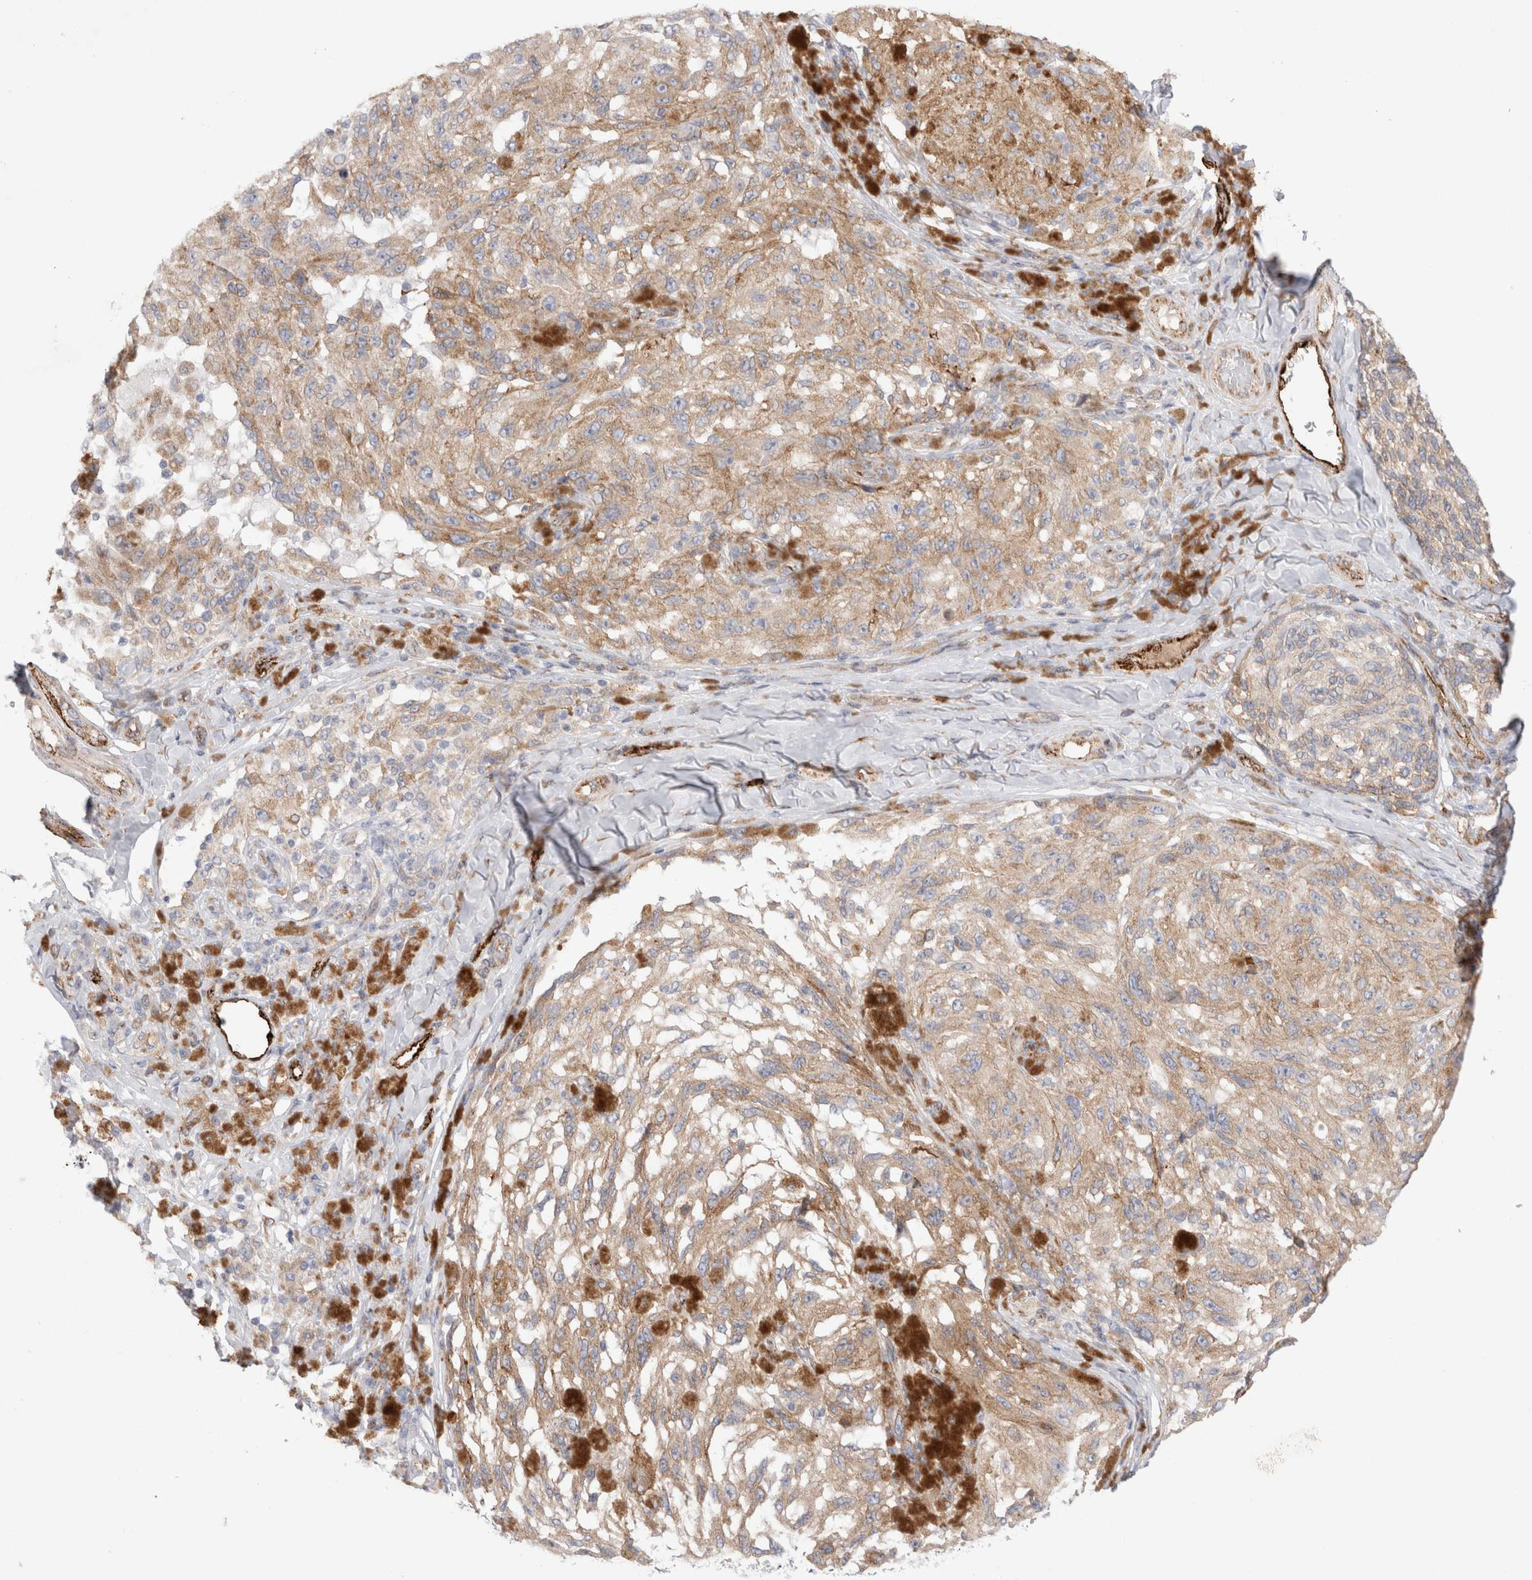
{"staining": {"intensity": "weak", "quantity": ">75%", "location": "cytoplasmic/membranous"}, "tissue": "melanoma", "cell_type": "Tumor cells", "image_type": "cancer", "snomed": [{"axis": "morphology", "description": "Malignant melanoma, NOS"}, {"axis": "topography", "description": "Skin"}], "caption": "Immunohistochemistry (IHC) (DAB (3,3'-diaminobenzidine)) staining of human malignant melanoma shows weak cytoplasmic/membranous protein expression in about >75% of tumor cells.", "gene": "CNPY4", "patient": {"sex": "female", "age": 73}}